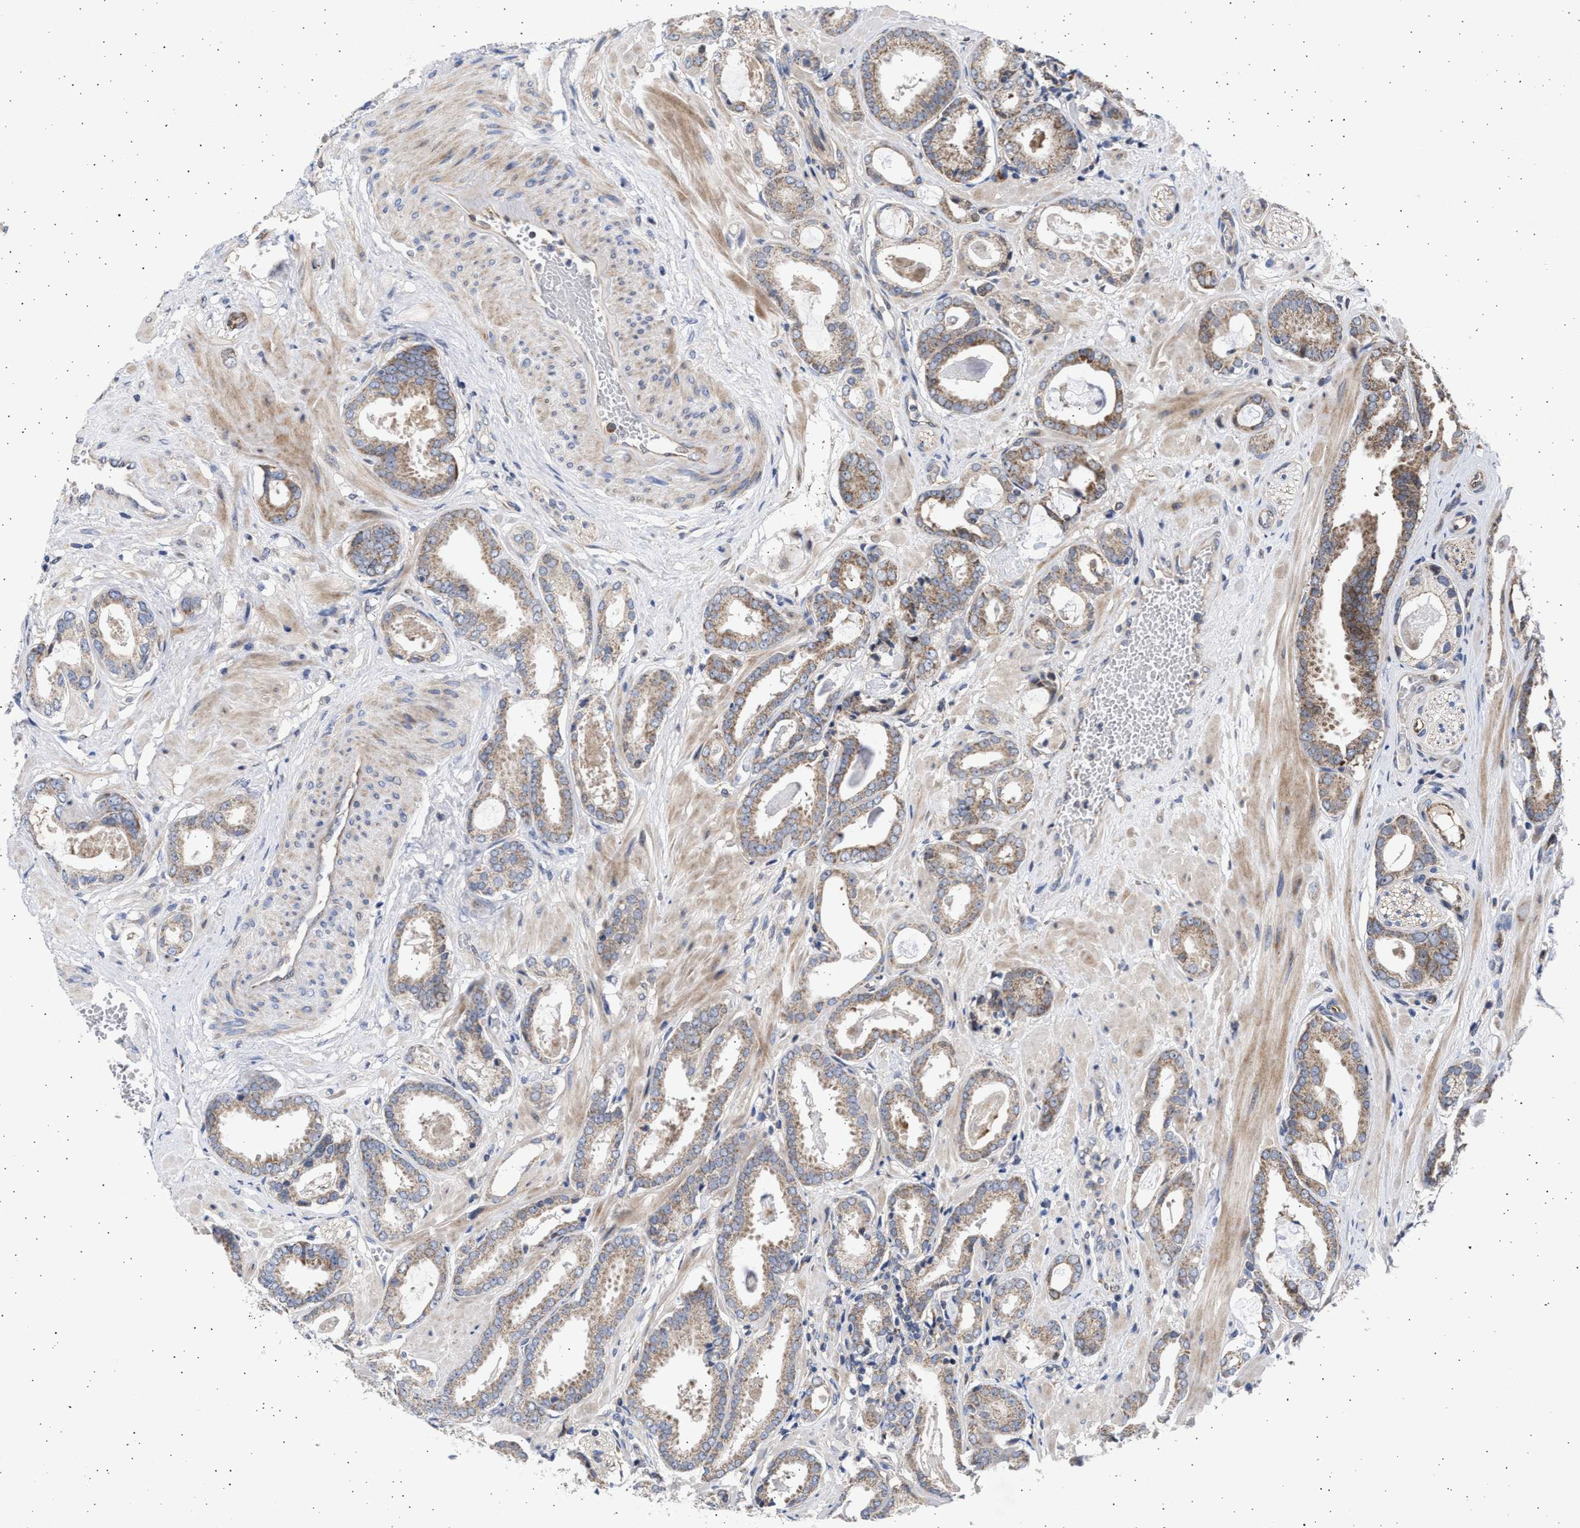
{"staining": {"intensity": "moderate", "quantity": ">75%", "location": "cytoplasmic/membranous"}, "tissue": "prostate cancer", "cell_type": "Tumor cells", "image_type": "cancer", "snomed": [{"axis": "morphology", "description": "Adenocarcinoma, Low grade"}, {"axis": "topography", "description": "Prostate"}], "caption": "The histopathology image shows staining of adenocarcinoma (low-grade) (prostate), revealing moderate cytoplasmic/membranous protein expression (brown color) within tumor cells.", "gene": "TTC19", "patient": {"sex": "male", "age": 53}}